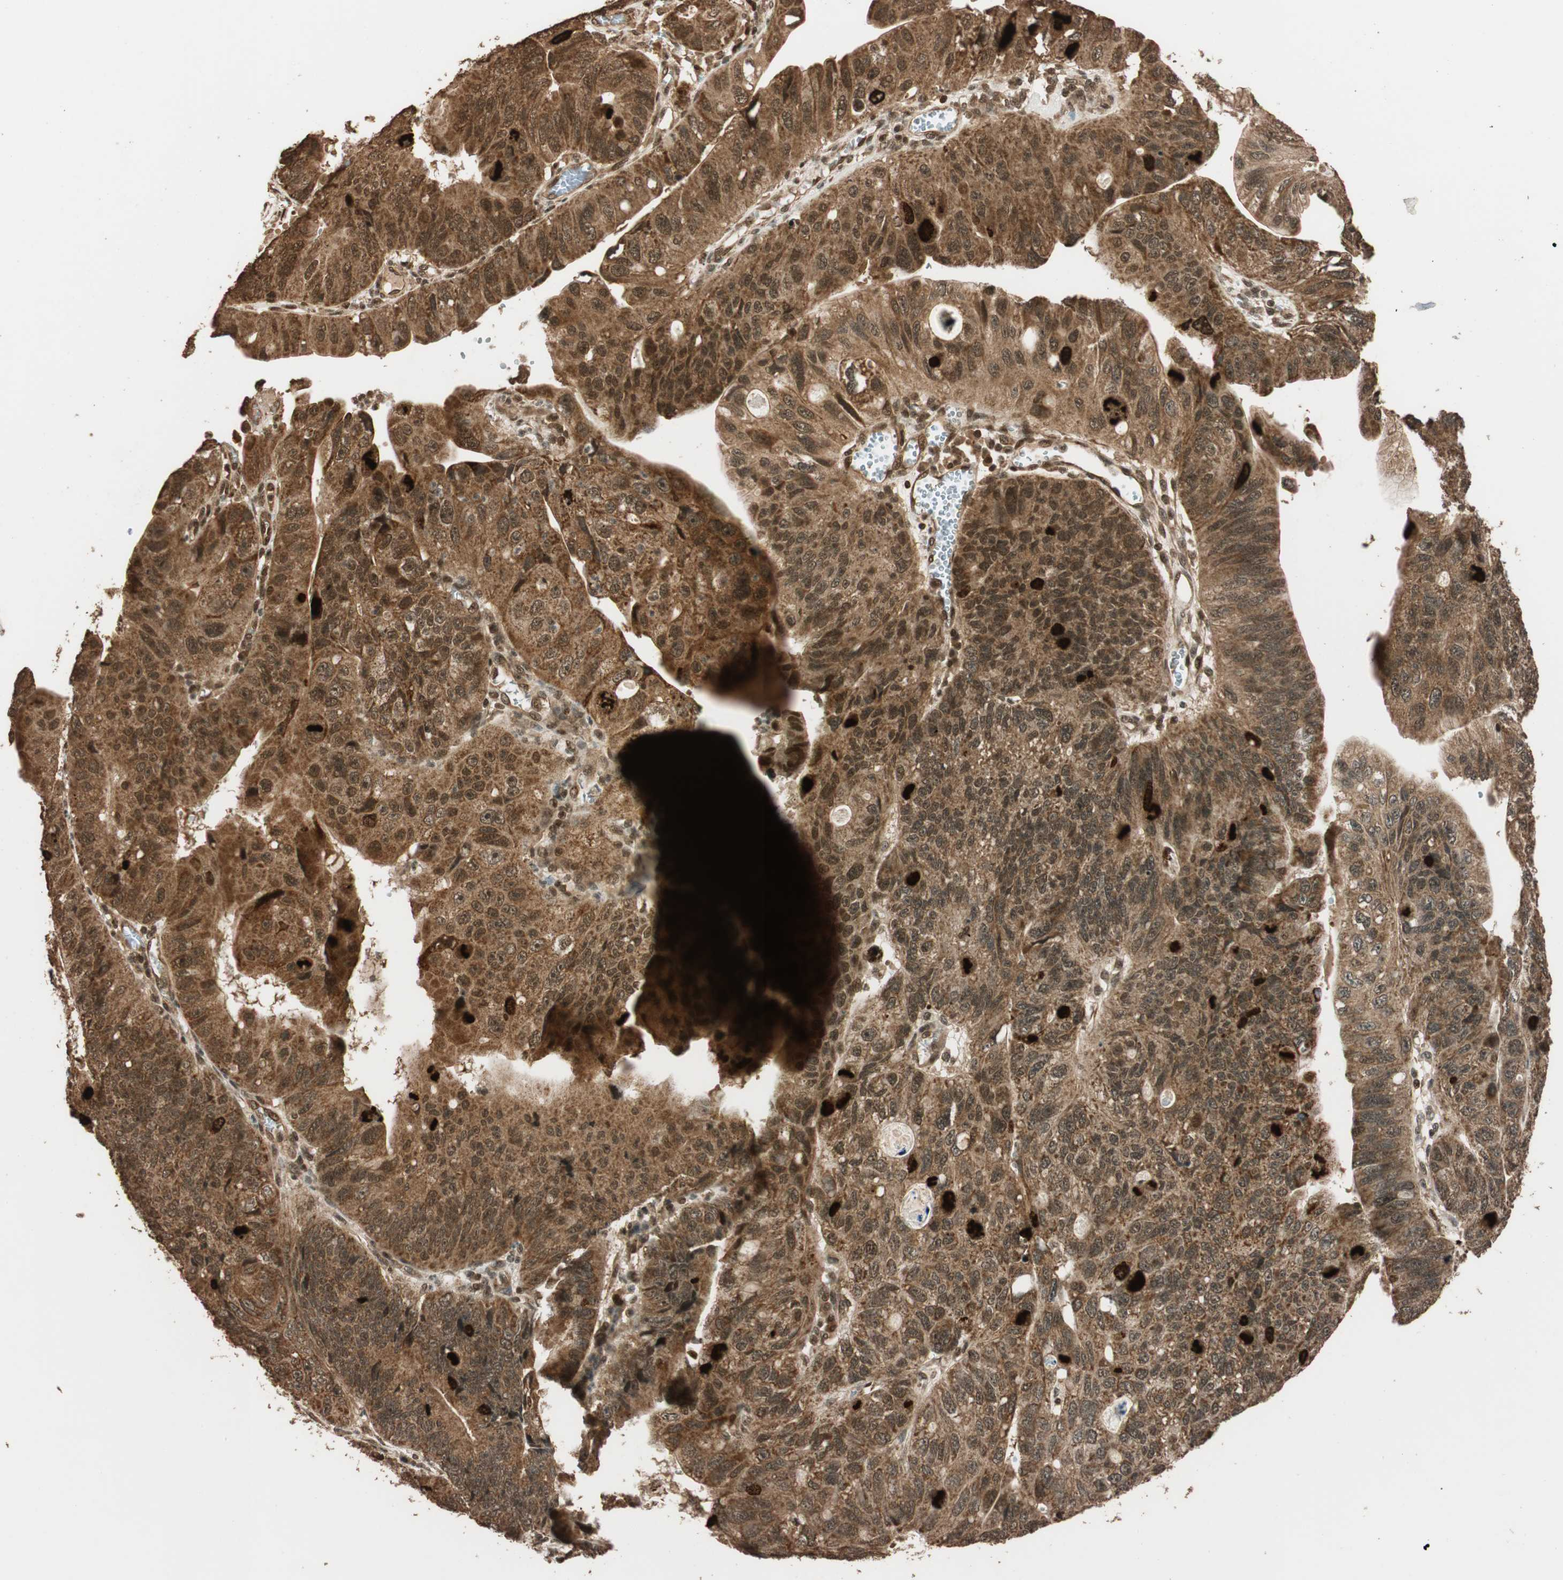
{"staining": {"intensity": "strong", "quantity": ">75%", "location": "cytoplasmic/membranous,nuclear"}, "tissue": "stomach cancer", "cell_type": "Tumor cells", "image_type": "cancer", "snomed": [{"axis": "morphology", "description": "Adenocarcinoma, NOS"}, {"axis": "topography", "description": "Stomach"}], "caption": "Stomach cancer (adenocarcinoma) stained with a protein marker shows strong staining in tumor cells.", "gene": "ALKBH5", "patient": {"sex": "male", "age": 59}}